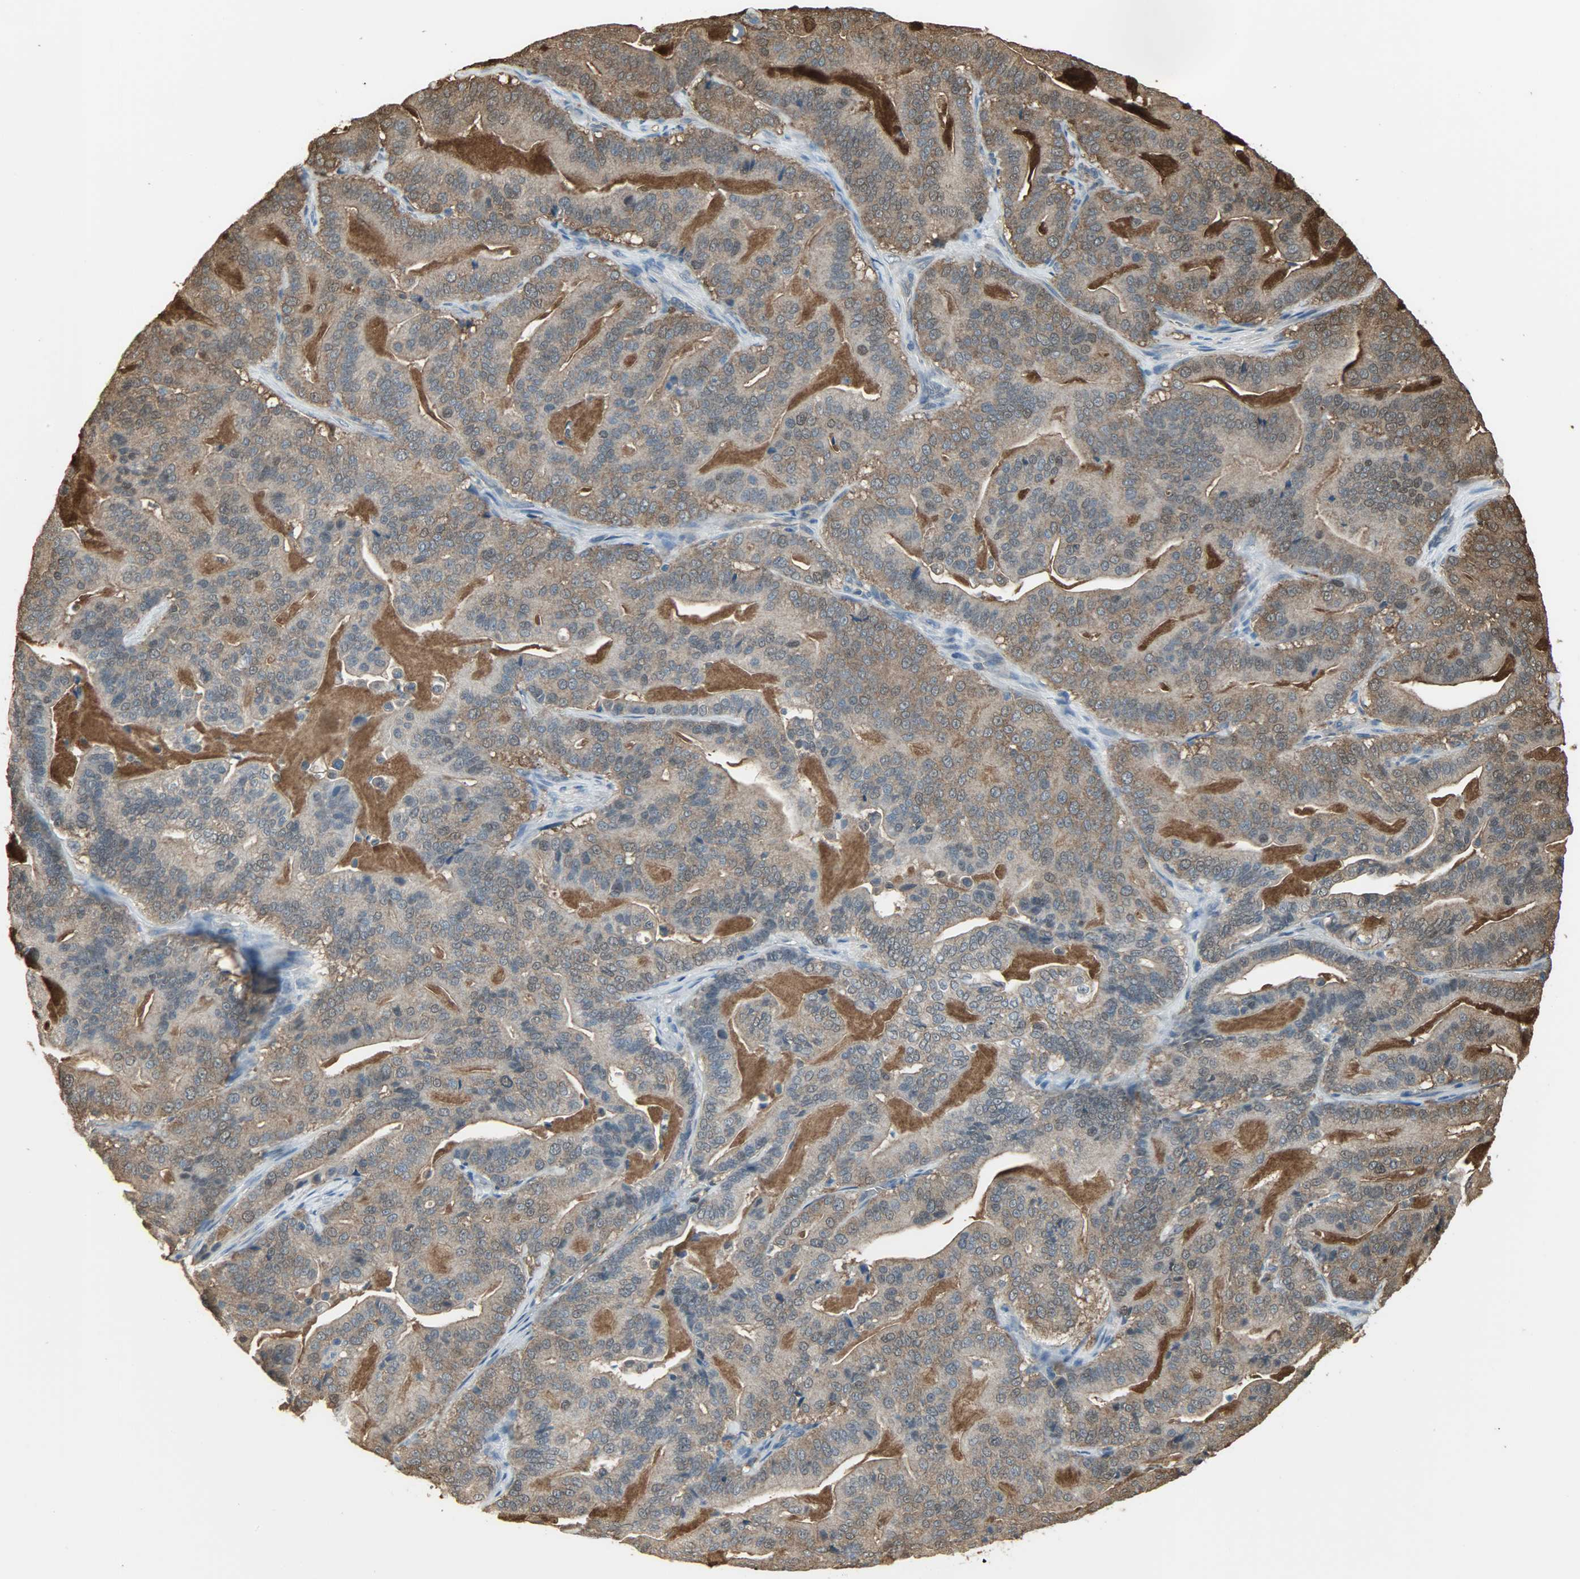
{"staining": {"intensity": "moderate", "quantity": ">75%", "location": "cytoplasmic/membranous"}, "tissue": "pancreatic cancer", "cell_type": "Tumor cells", "image_type": "cancer", "snomed": [{"axis": "morphology", "description": "Adenocarcinoma, NOS"}, {"axis": "topography", "description": "Pancreas"}], "caption": "There is medium levels of moderate cytoplasmic/membranous expression in tumor cells of adenocarcinoma (pancreatic), as demonstrated by immunohistochemical staining (brown color).", "gene": "LDHB", "patient": {"sex": "male", "age": 63}}